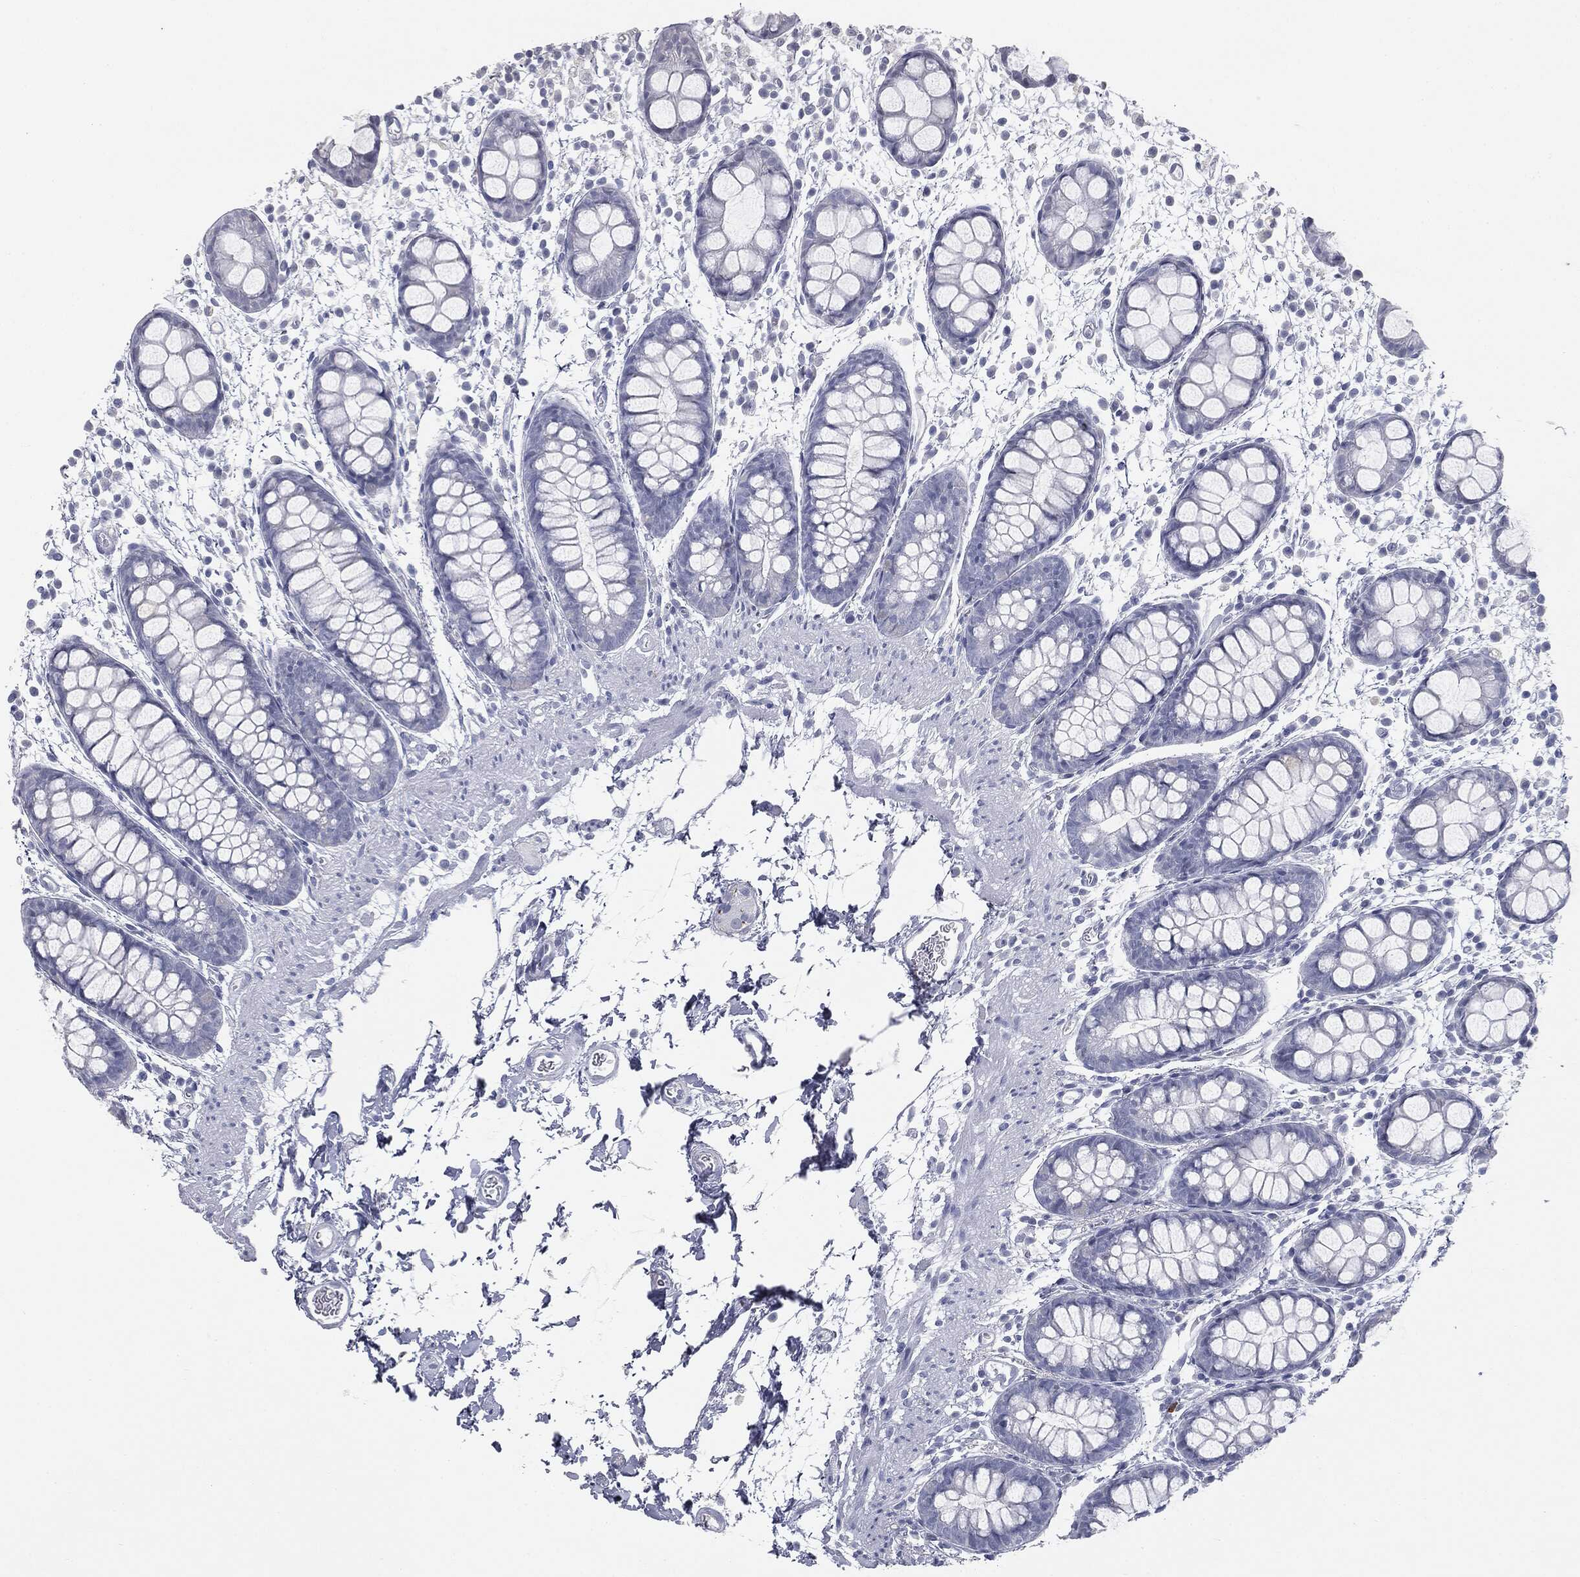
{"staining": {"intensity": "negative", "quantity": "none", "location": "none"}, "tissue": "rectum", "cell_type": "Glandular cells", "image_type": "normal", "snomed": [{"axis": "morphology", "description": "Normal tissue, NOS"}, {"axis": "topography", "description": "Rectum"}], "caption": "Rectum stained for a protein using IHC reveals no positivity glandular cells.", "gene": "MUC5AC", "patient": {"sex": "male", "age": 57}}